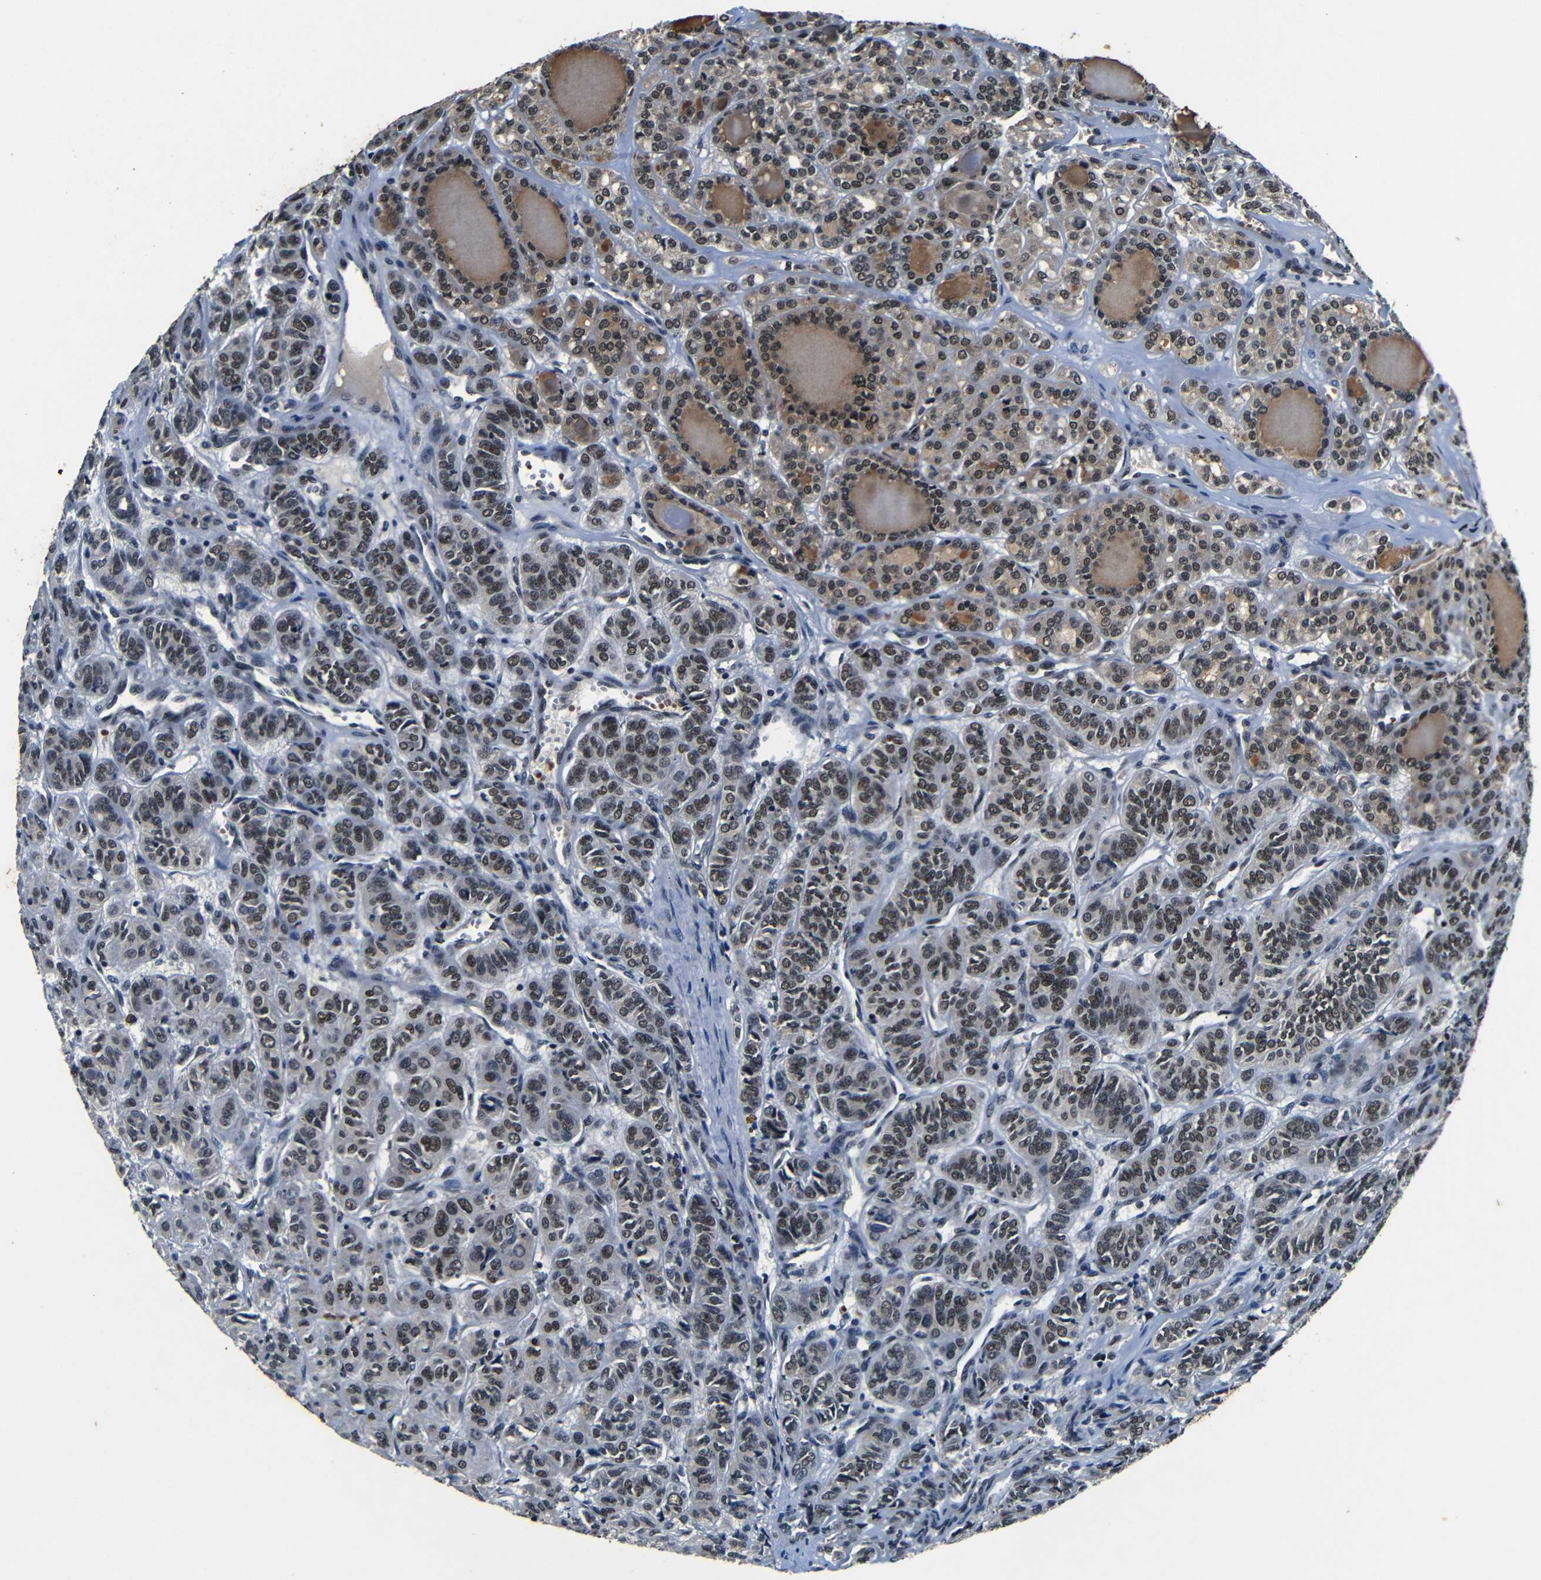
{"staining": {"intensity": "moderate", "quantity": ">75%", "location": "nuclear"}, "tissue": "thyroid cancer", "cell_type": "Tumor cells", "image_type": "cancer", "snomed": [{"axis": "morphology", "description": "Follicular adenoma carcinoma, NOS"}, {"axis": "topography", "description": "Thyroid gland"}], "caption": "Brown immunohistochemical staining in human thyroid cancer shows moderate nuclear expression in approximately >75% of tumor cells.", "gene": "FOXD4", "patient": {"sex": "female", "age": 71}}